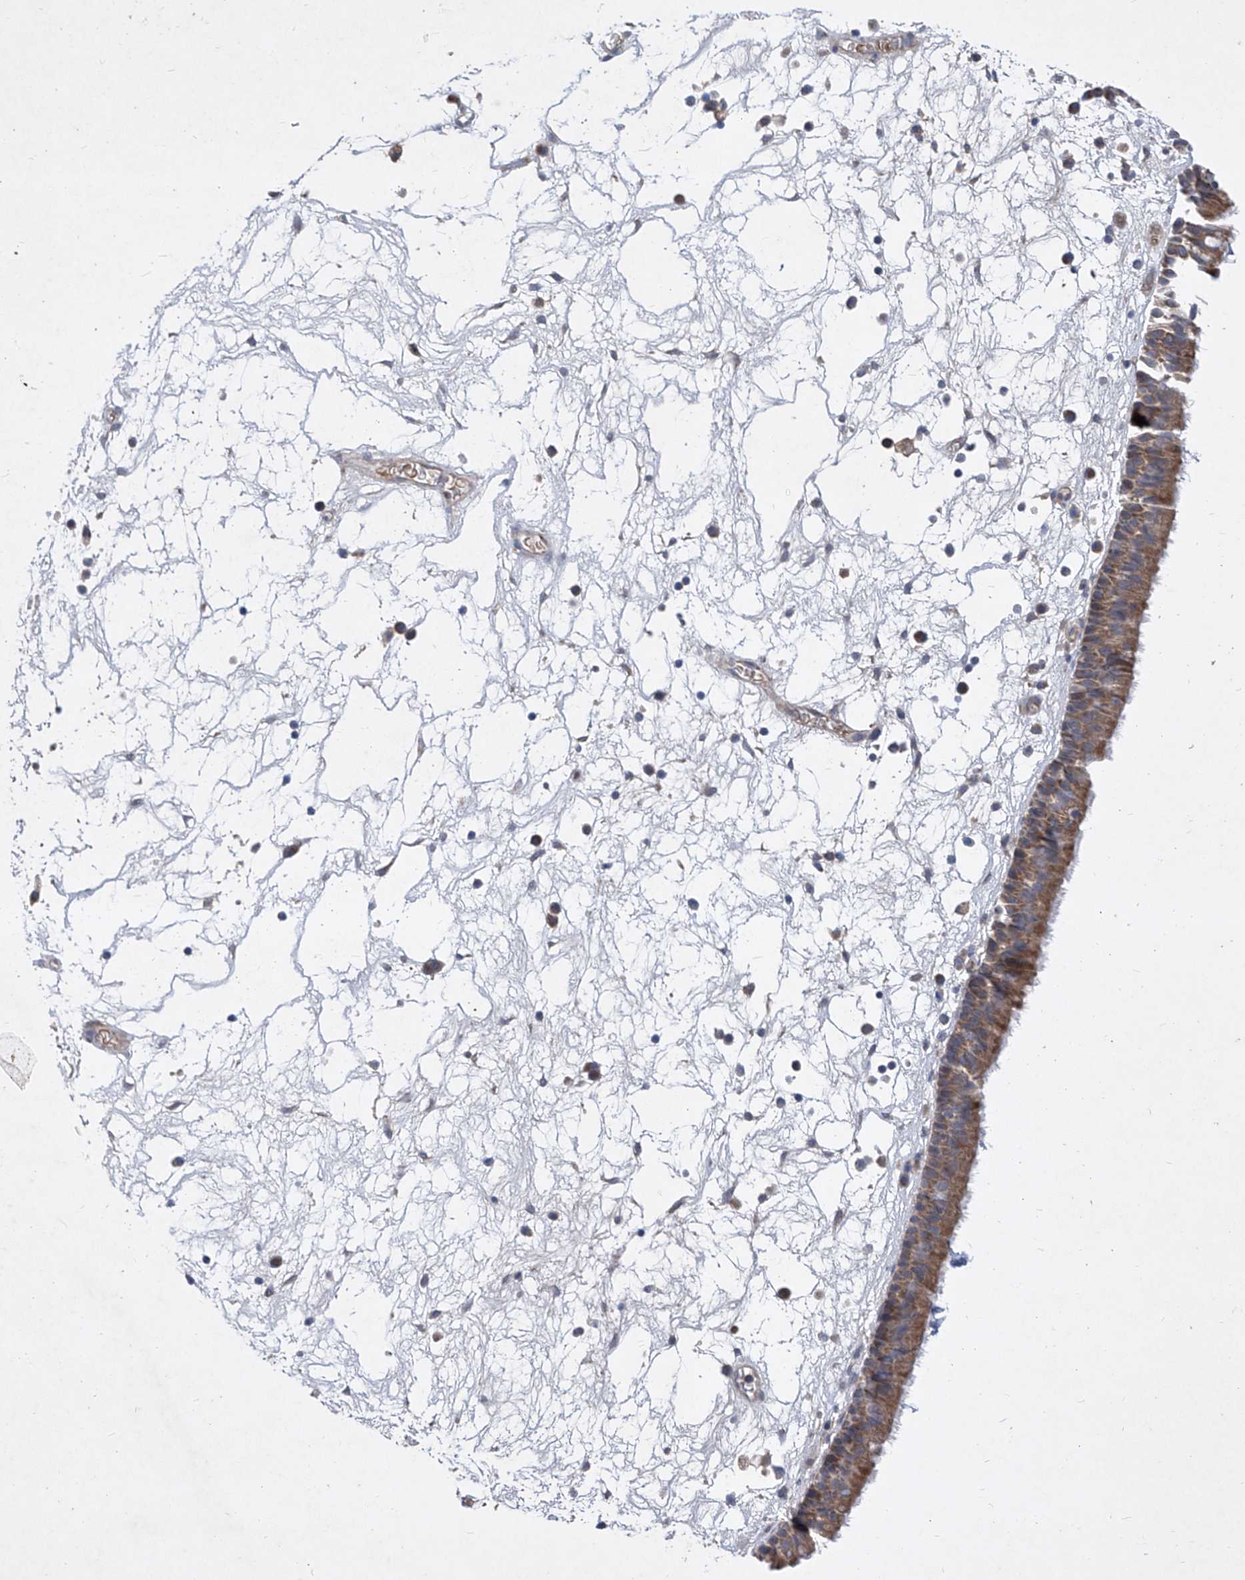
{"staining": {"intensity": "moderate", "quantity": ">75%", "location": "cytoplasmic/membranous"}, "tissue": "nasopharynx", "cell_type": "Respiratory epithelial cells", "image_type": "normal", "snomed": [{"axis": "morphology", "description": "Normal tissue, NOS"}, {"axis": "morphology", "description": "Inflammation, NOS"}, {"axis": "morphology", "description": "Malignant melanoma, Metastatic site"}, {"axis": "topography", "description": "Nasopharynx"}], "caption": "Immunohistochemical staining of unremarkable nasopharynx demonstrates medium levels of moderate cytoplasmic/membranous expression in about >75% of respiratory epithelial cells.", "gene": "COQ3", "patient": {"sex": "male", "age": 70}}